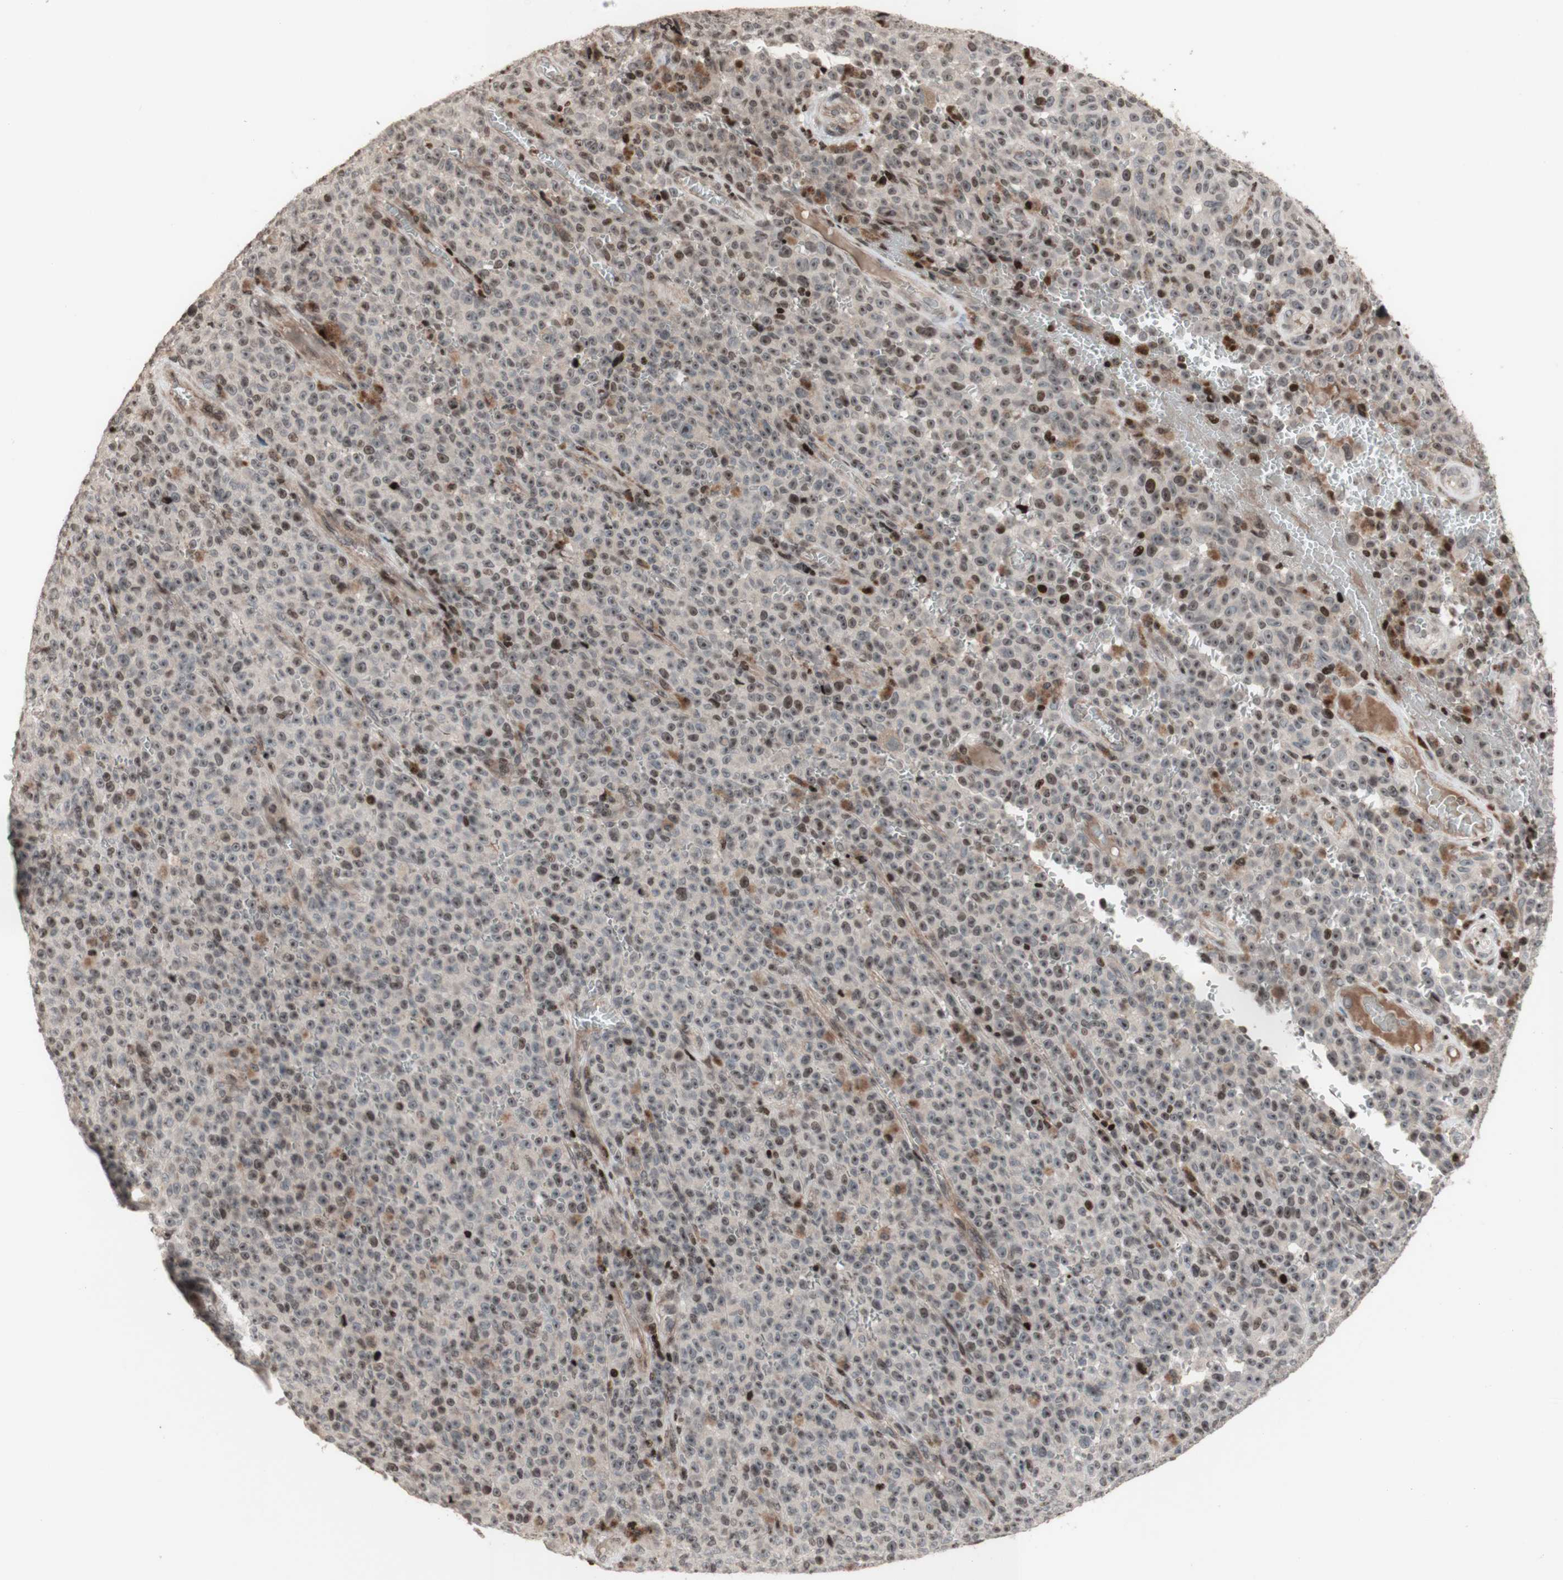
{"staining": {"intensity": "weak", "quantity": "<25%", "location": "nuclear"}, "tissue": "melanoma", "cell_type": "Tumor cells", "image_type": "cancer", "snomed": [{"axis": "morphology", "description": "Malignant melanoma, NOS"}, {"axis": "topography", "description": "Skin"}], "caption": "Immunohistochemistry micrograph of neoplastic tissue: human melanoma stained with DAB (3,3'-diaminobenzidine) shows no significant protein staining in tumor cells.", "gene": "POLA1", "patient": {"sex": "female", "age": 82}}